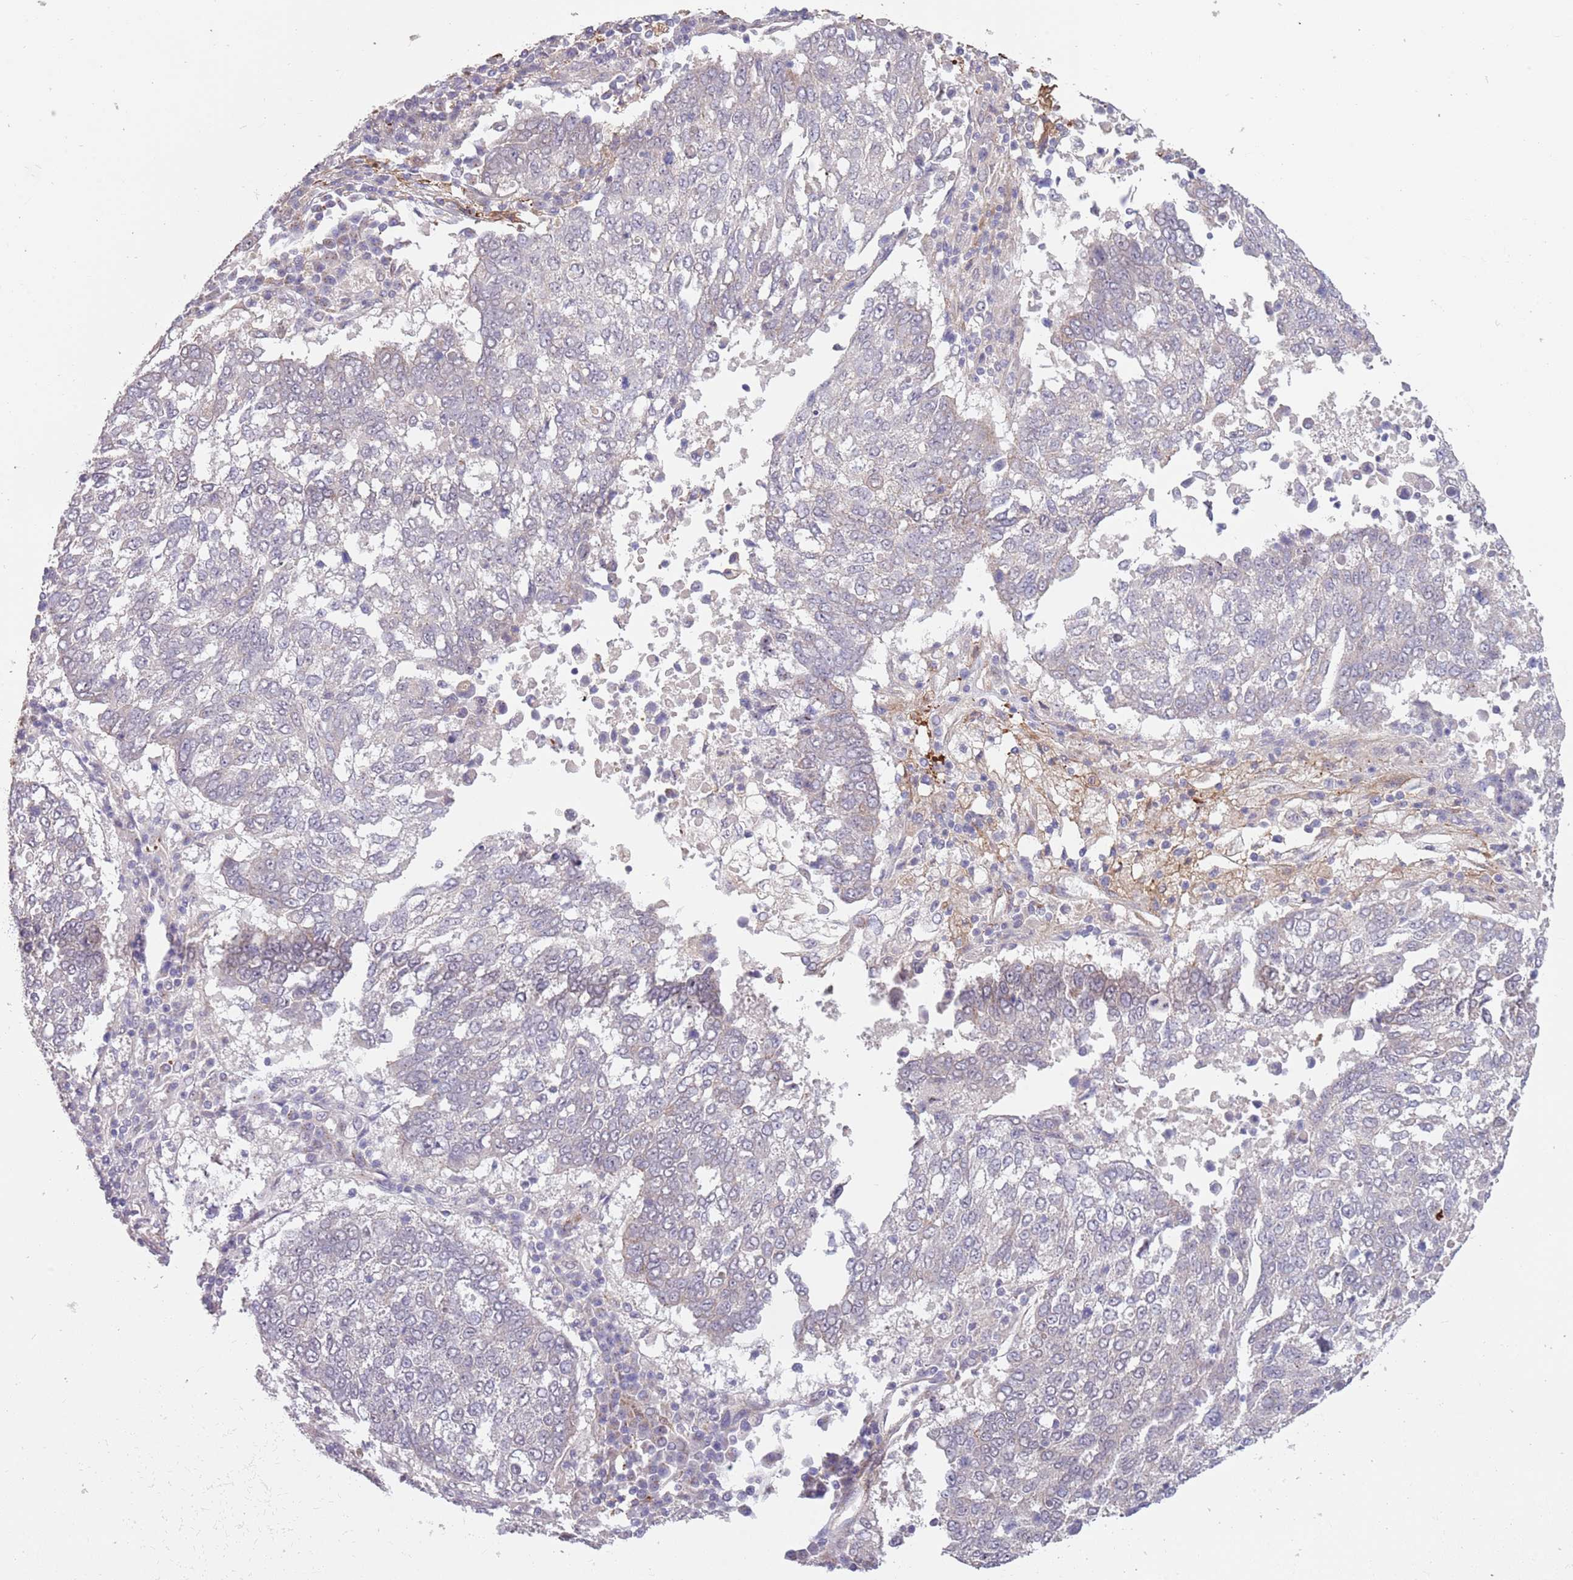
{"staining": {"intensity": "negative", "quantity": "none", "location": "none"}, "tissue": "lung cancer", "cell_type": "Tumor cells", "image_type": "cancer", "snomed": [{"axis": "morphology", "description": "Squamous cell carcinoma, NOS"}, {"axis": "topography", "description": "Lung"}], "caption": "An immunohistochemistry histopathology image of lung cancer (squamous cell carcinoma) is shown. There is no staining in tumor cells of lung cancer (squamous cell carcinoma).", "gene": "CREBZF", "patient": {"sex": "male", "age": 73}}